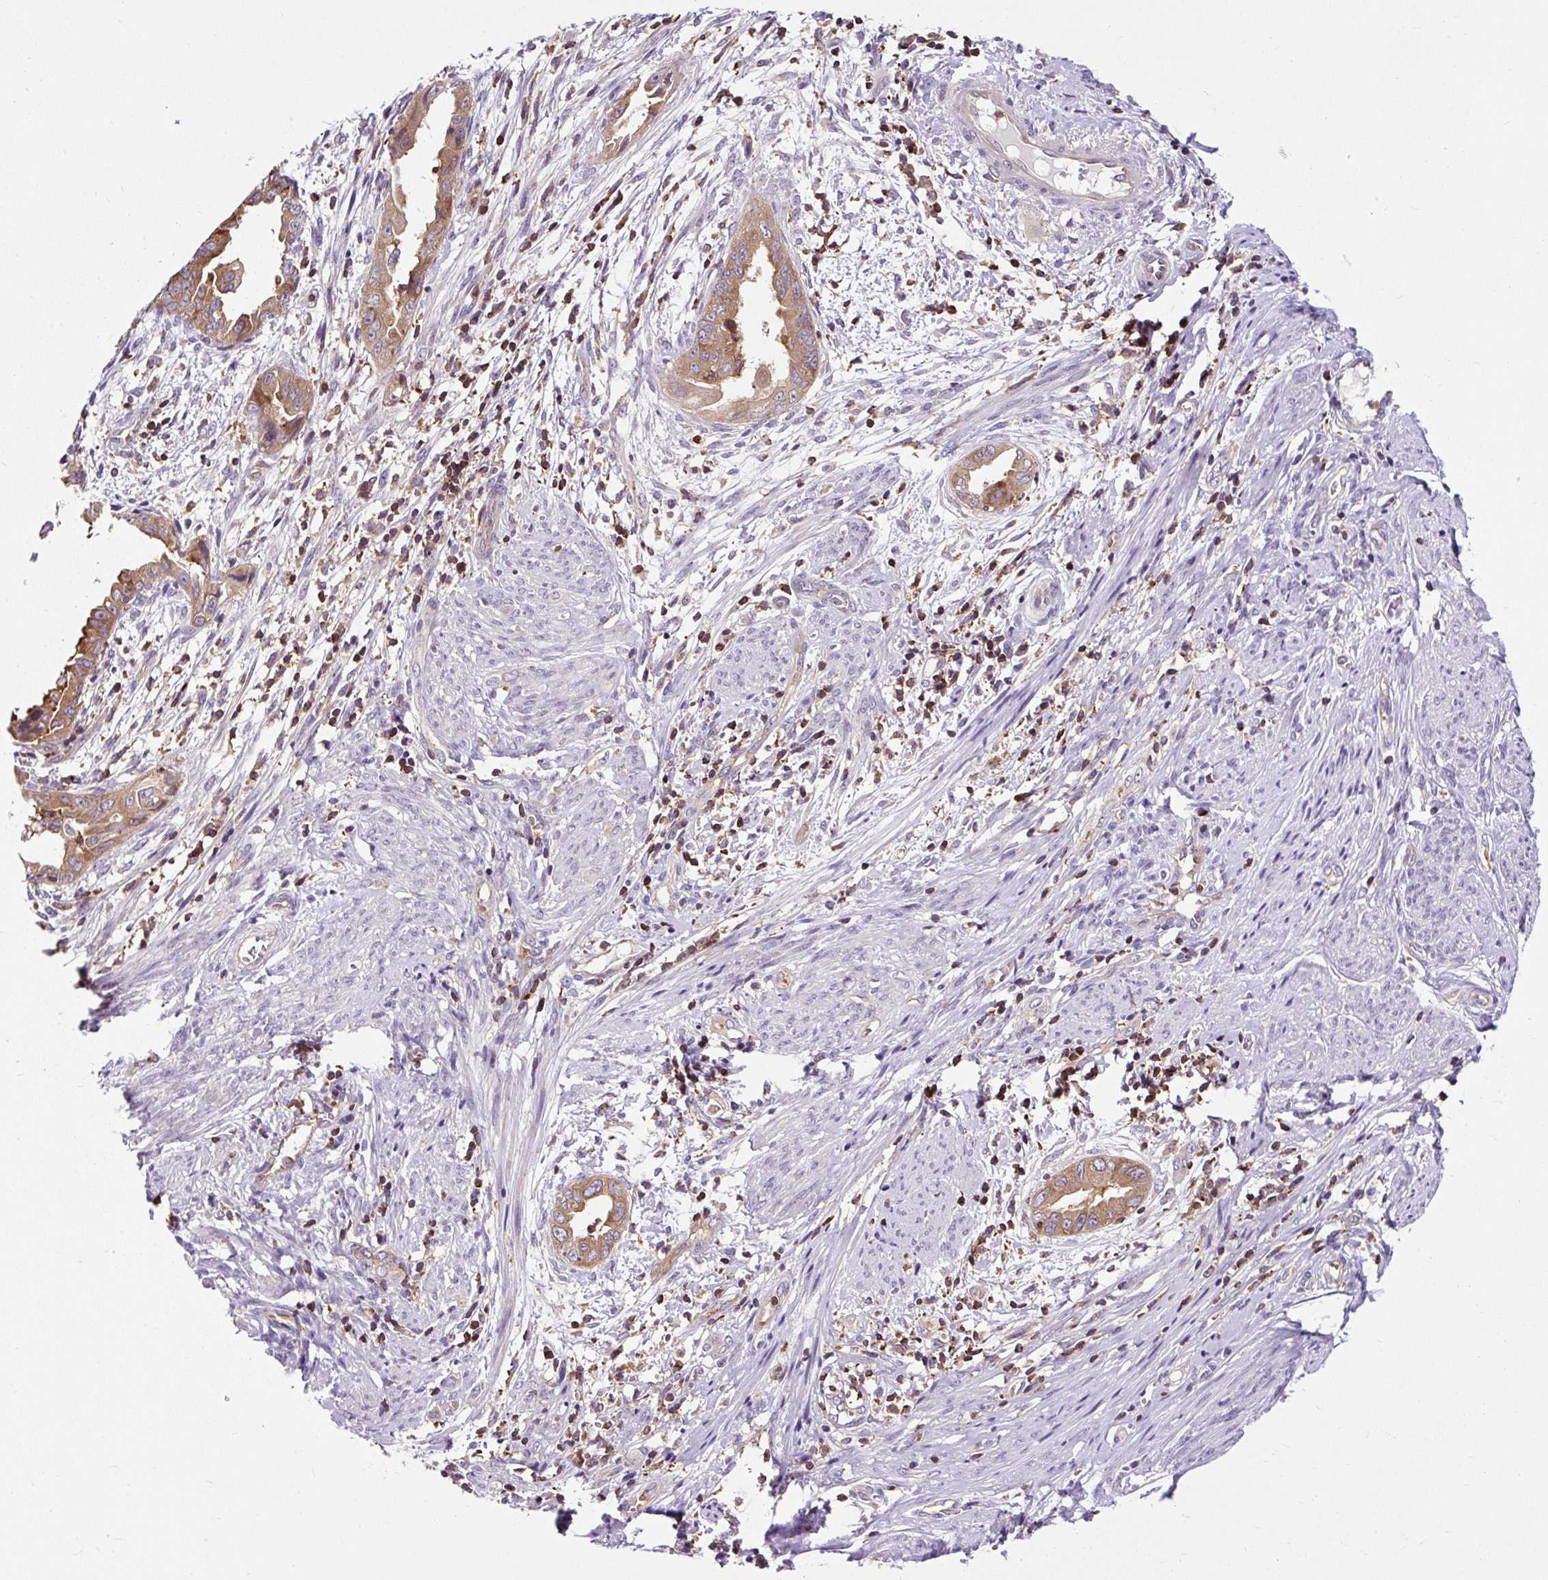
{"staining": {"intensity": "moderate", "quantity": ">75%", "location": "cytoplasmic/membranous"}, "tissue": "endometrial cancer", "cell_type": "Tumor cells", "image_type": "cancer", "snomed": [{"axis": "morphology", "description": "Adenocarcinoma, NOS"}, {"axis": "topography", "description": "Endometrium"}], "caption": "Protein analysis of endometrial cancer (adenocarcinoma) tissue shows moderate cytoplasmic/membranous positivity in approximately >75% of tumor cells. The staining is performed using DAB brown chromogen to label protein expression. The nuclei are counter-stained blue using hematoxylin.", "gene": "CISD3", "patient": {"sex": "female", "age": 57}}